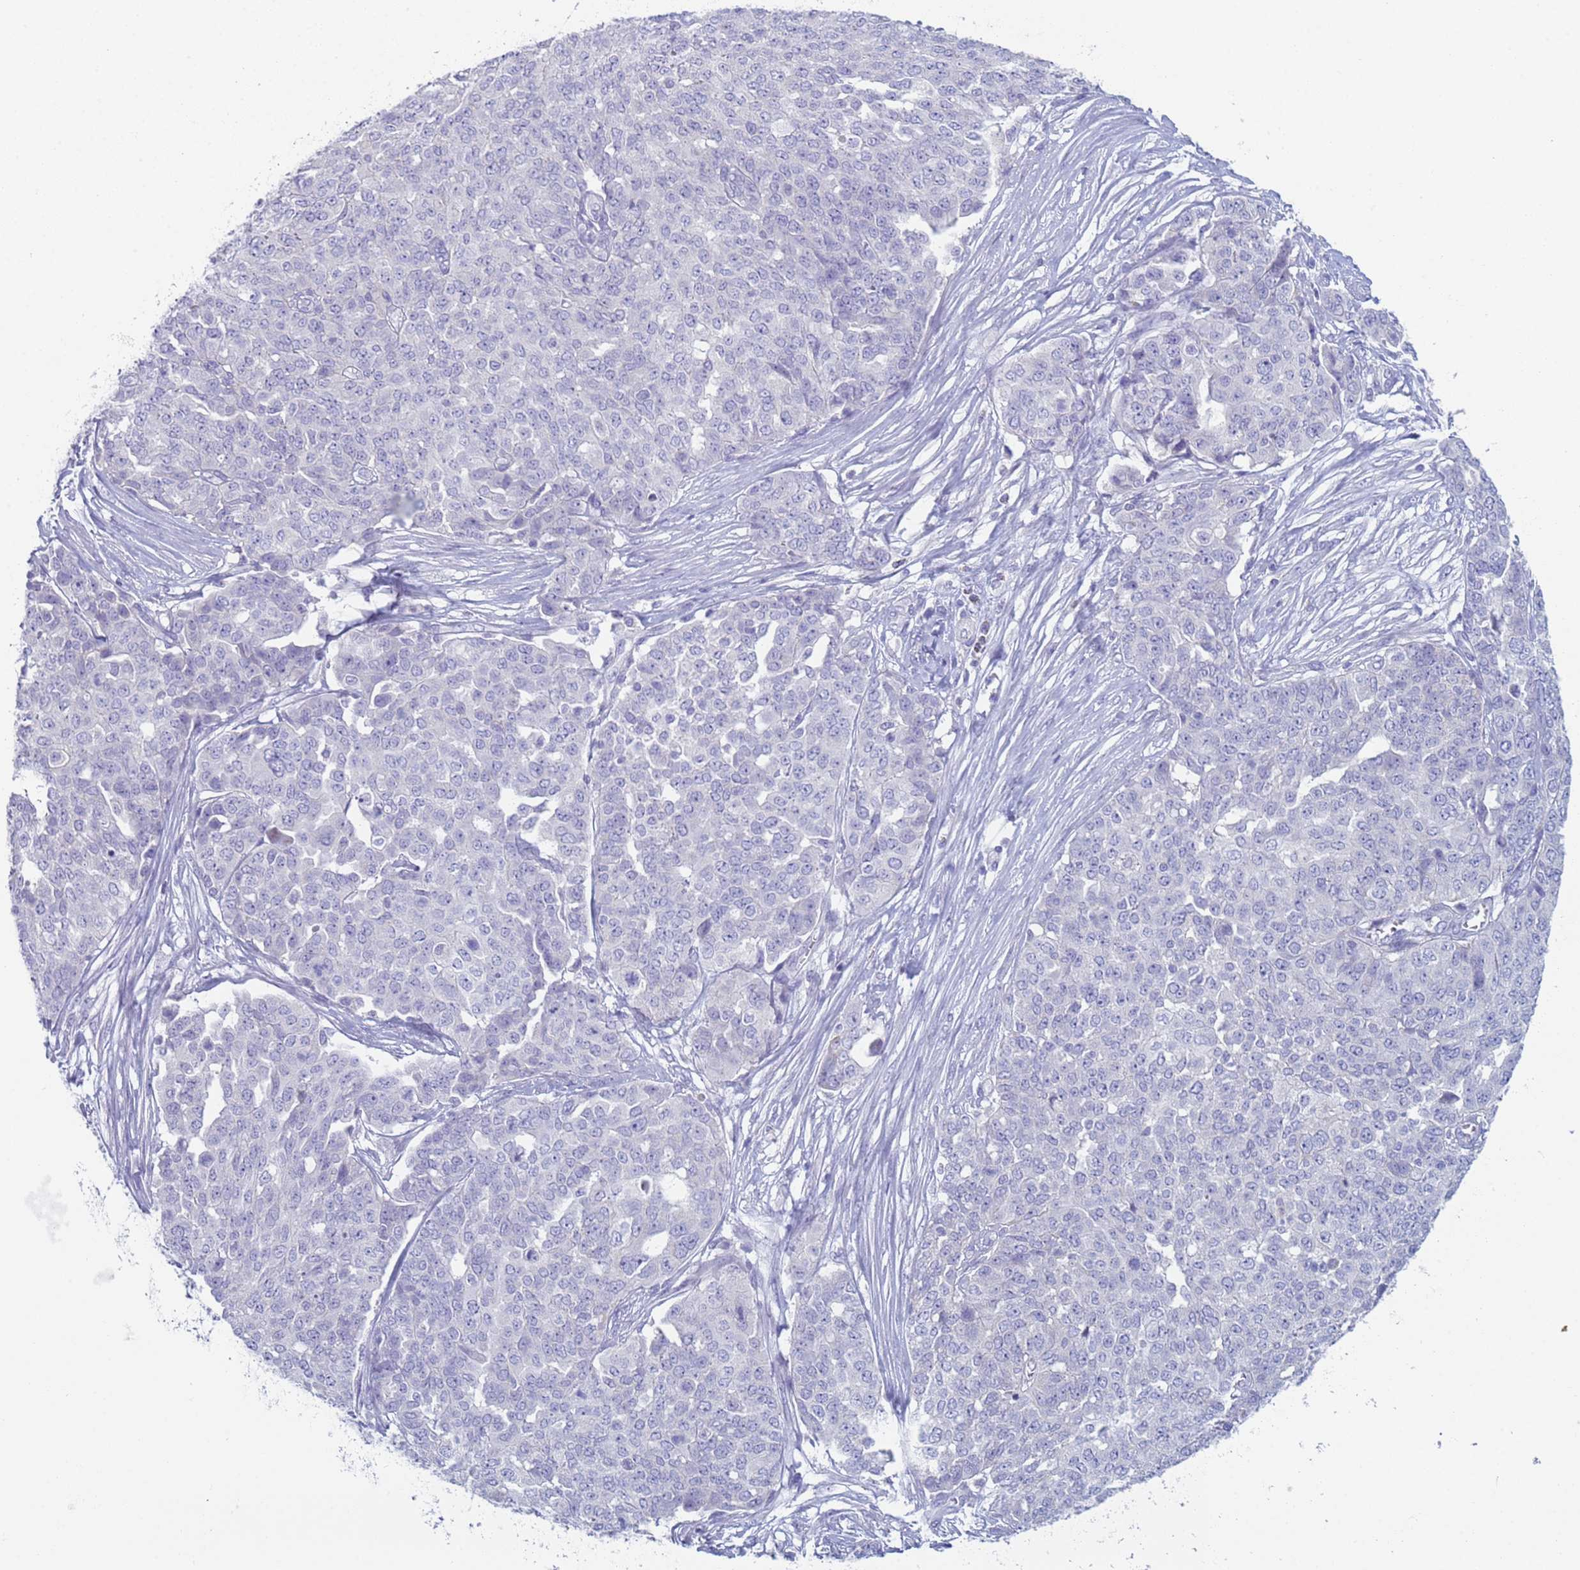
{"staining": {"intensity": "negative", "quantity": "none", "location": "none"}, "tissue": "ovarian cancer", "cell_type": "Tumor cells", "image_type": "cancer", "snomed": [{"axis": "morphology", "description": "Cystadenocarcinoma, serous, NOS"}, {"axis": "topography", "description": "Soft tissue"}, {"axis": "topography", "description": "Ovary"}], "caption": "This micrograph is of ovarian cancer (serous cystadenocarcinoma) stained with IHC to label a protein in brown with the nuclei are counter-stained blue. There is no staining in tumor cells.", "gene": "CR1", "patient": {"sex": "female", "age": 57}}